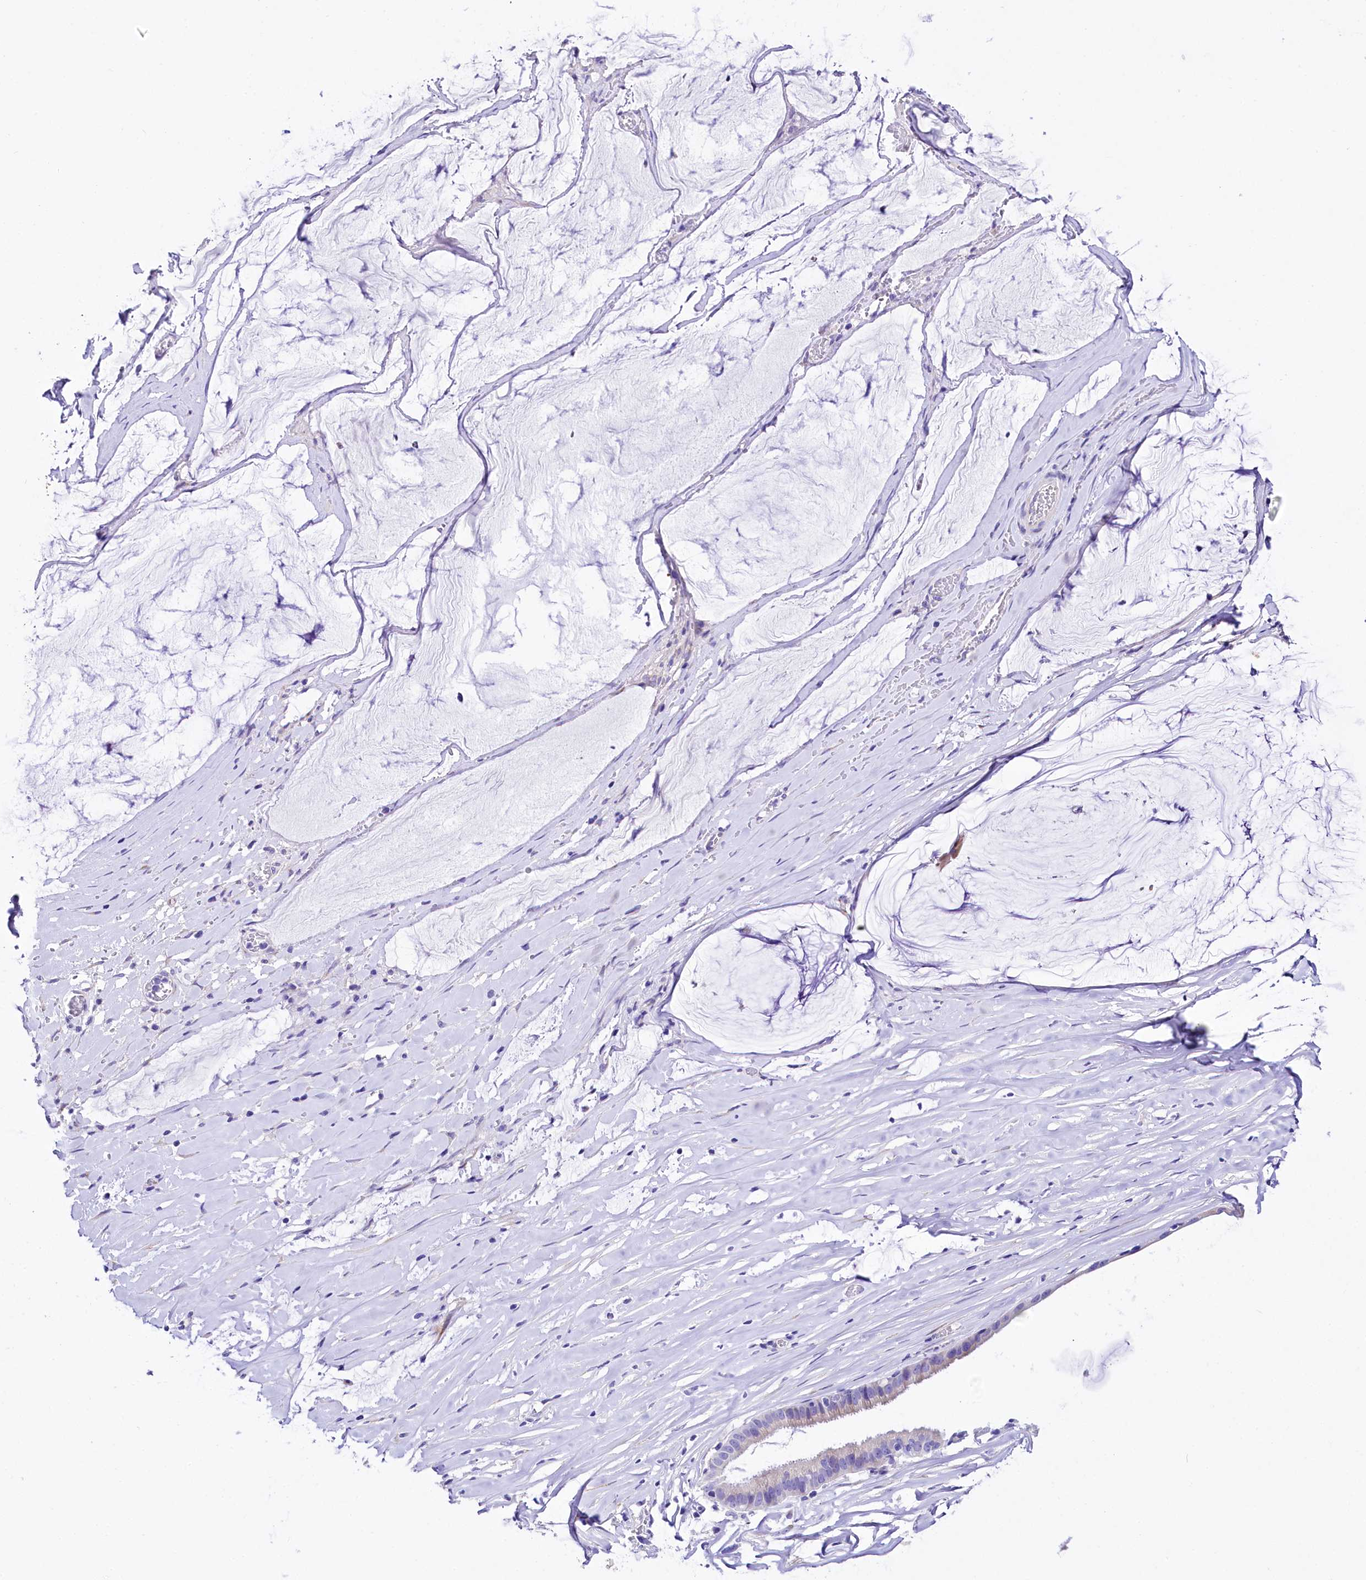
{"staining": {"intensity": "negative", "quantity": "none", "location": "none"}, "tissue": "ovarian cancer", "cell_type": "Tumor cells", "image_type": "cancer", "snomed": [{"axis": "morphology", "description": "Cystadenocarcinoma, mucinous, NOS"}, {"axis": "topography", "description": "Ovary"}], "caption": "An immunohistochemistry micrograph of ovarian cancer is shown. There is no staining in tumor cells of ovarian cancer.", "gene": "A2ML1", "patient": {"sex": "female", "age": 73}}